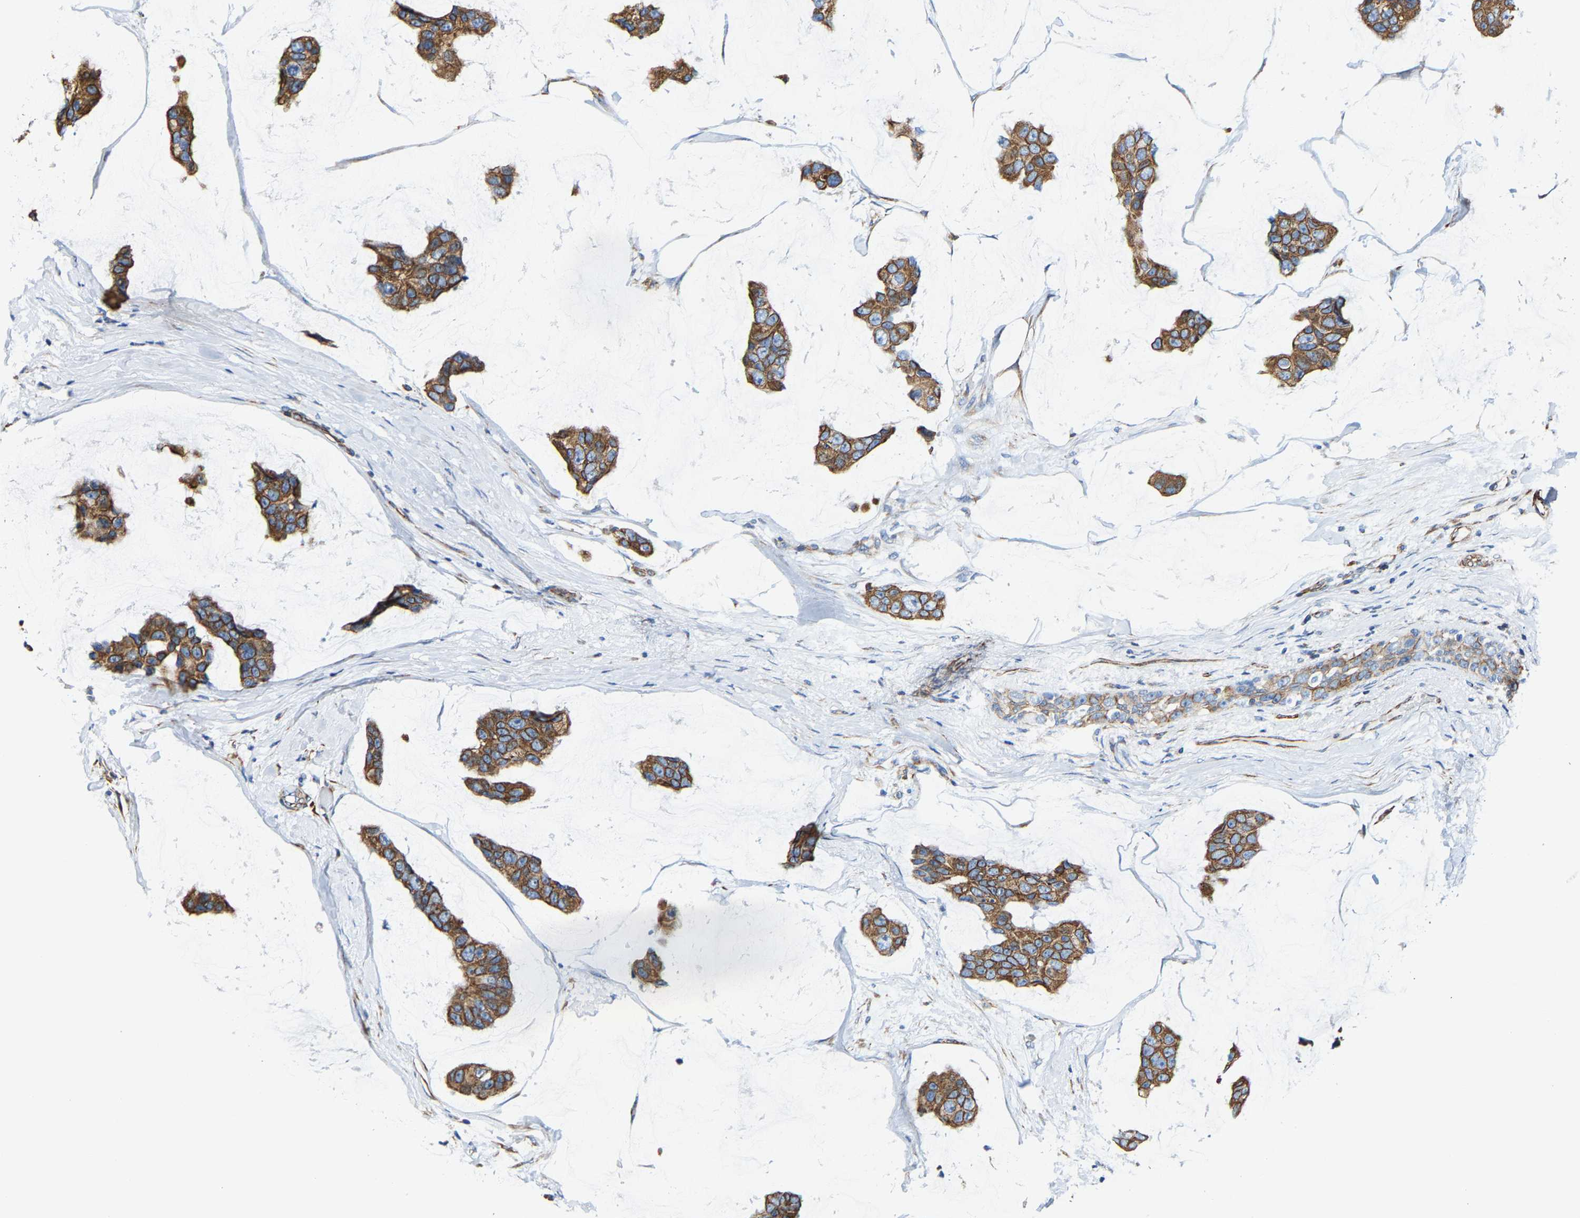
{"staining": {"intensity": "moderate", "quantity": ">75%", "location": "cytoplasmic/membranous"}, "tissue": "breast cancer", "cell_type": "Tumor cells", "image_type": "cancer", "snomed": [{"axis": "morphology", "description": "Normal tissue, NOS"}, {"axis": "morphology", "description": "Duct carcinoma"}, {"axis": "topography", "description": "Breast"}], "caption": "Breast invasive ductal carcinoma stained with a brown dye shows moderate cytoplasmic/membranous positive staining in approximately >75% of tumor cells.", "gene": "MMEL1", "patient": {"sex": "female", "age": 50}}